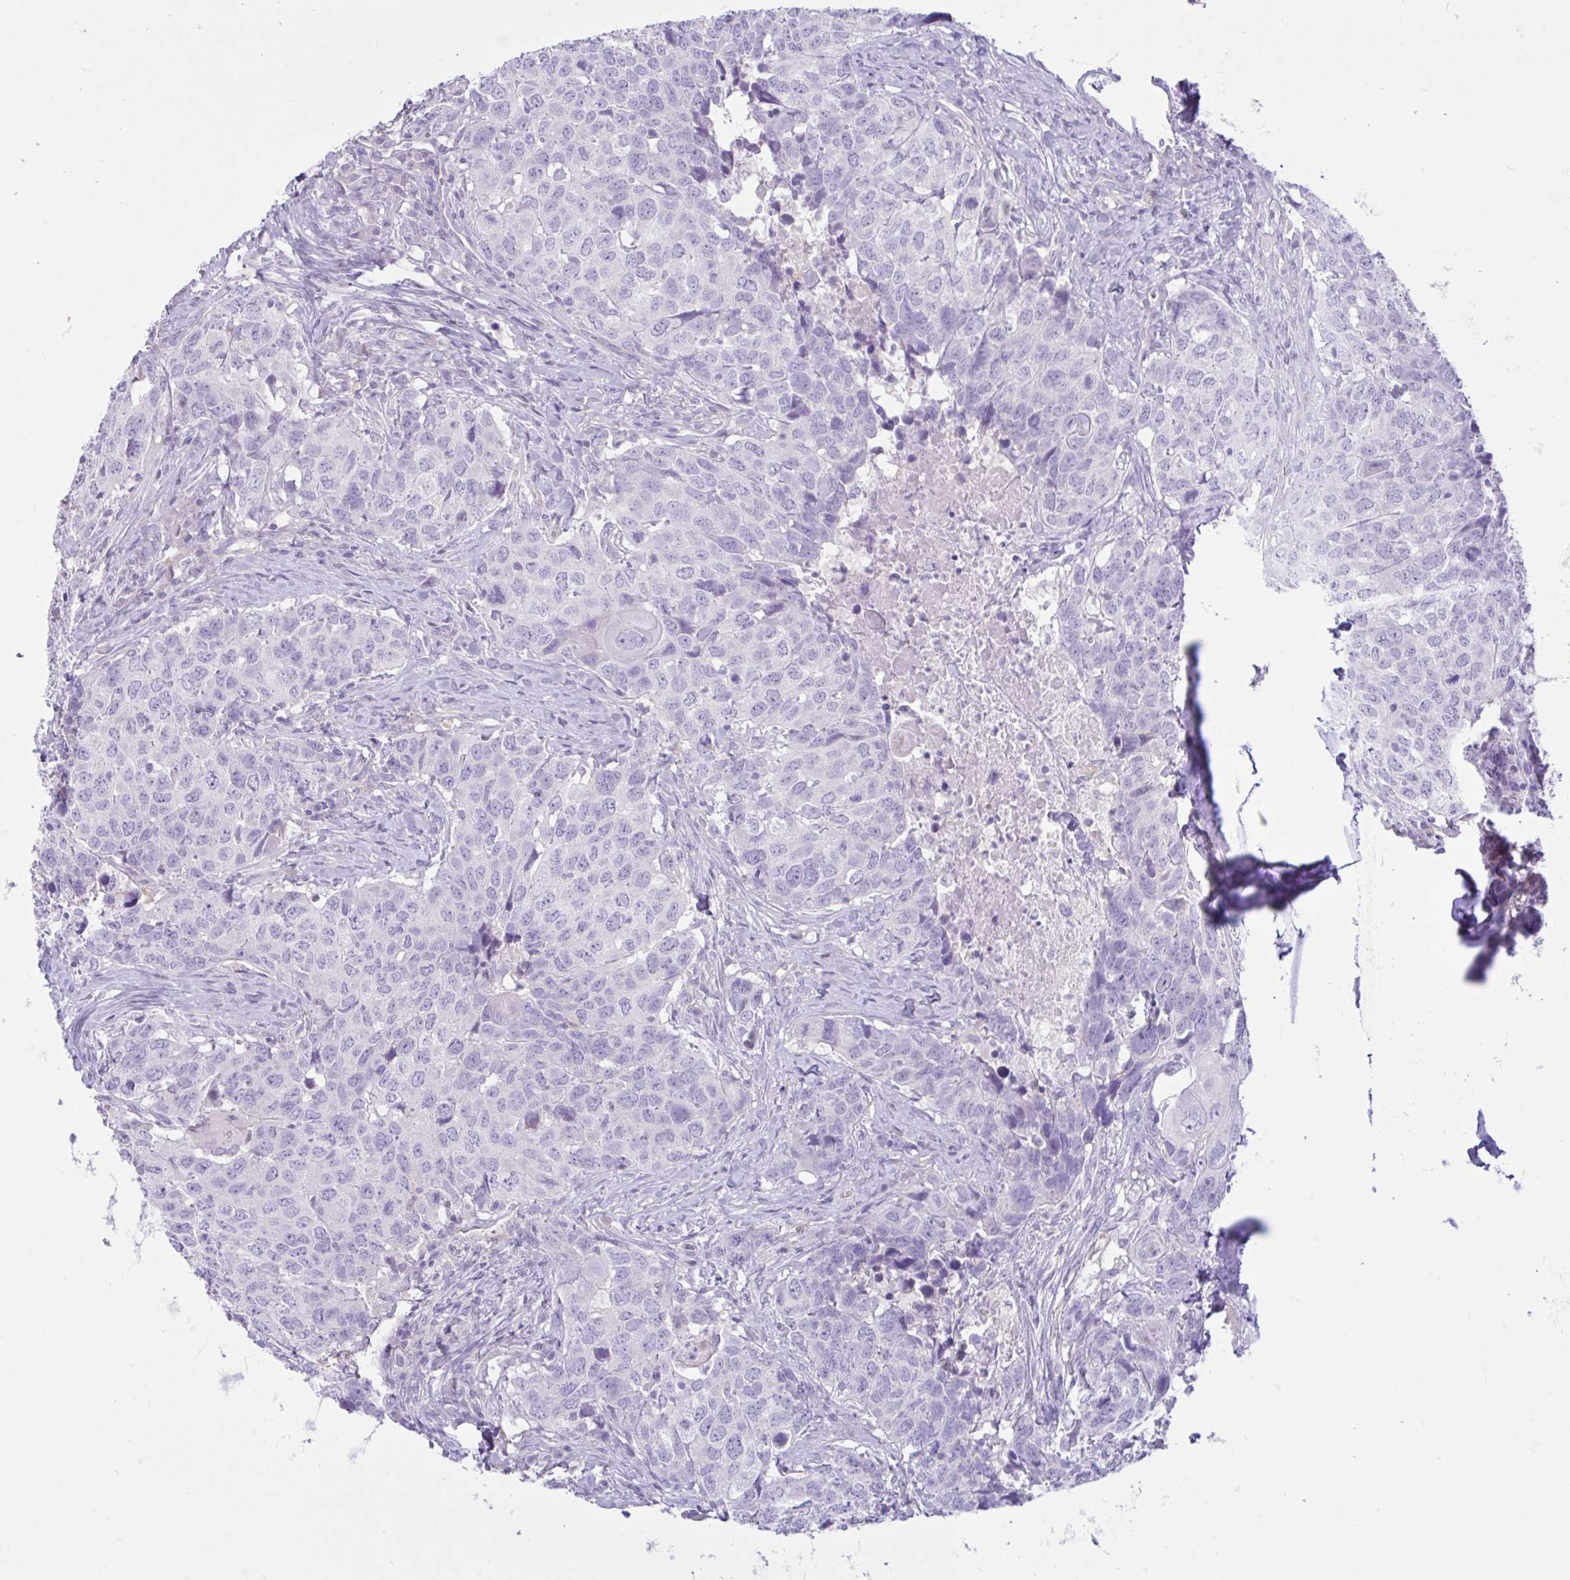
{"staining": {"intensity": "negative", "quantity": "none", "location": "none"}, "tissue": "head and neck cancer", "cell_type": "Tumor cells", "image_type": "cancer", "snomed": [{"axis": "morphology", "description": "Normal tissue, NOS"}, {"axis": "morphology", "description": "Squamous cell carcinoma, NOS"}, {"axis": "topography", "description": "Skeletal muscle"}, {"axis": "topography", "description": "Vascular tissue"}, {"axis": "topography", "description": "Peripheral nerve tissue"}, {"axis": "topography", "description": "Head-Neck"}], "caption": "Immunohistochemistry (IHC) of head and neck squamous cell carcinoma displays no staining in tumor cells.", "gene": "ZNF101", "patient": {"sex": "male", "age": 66}}